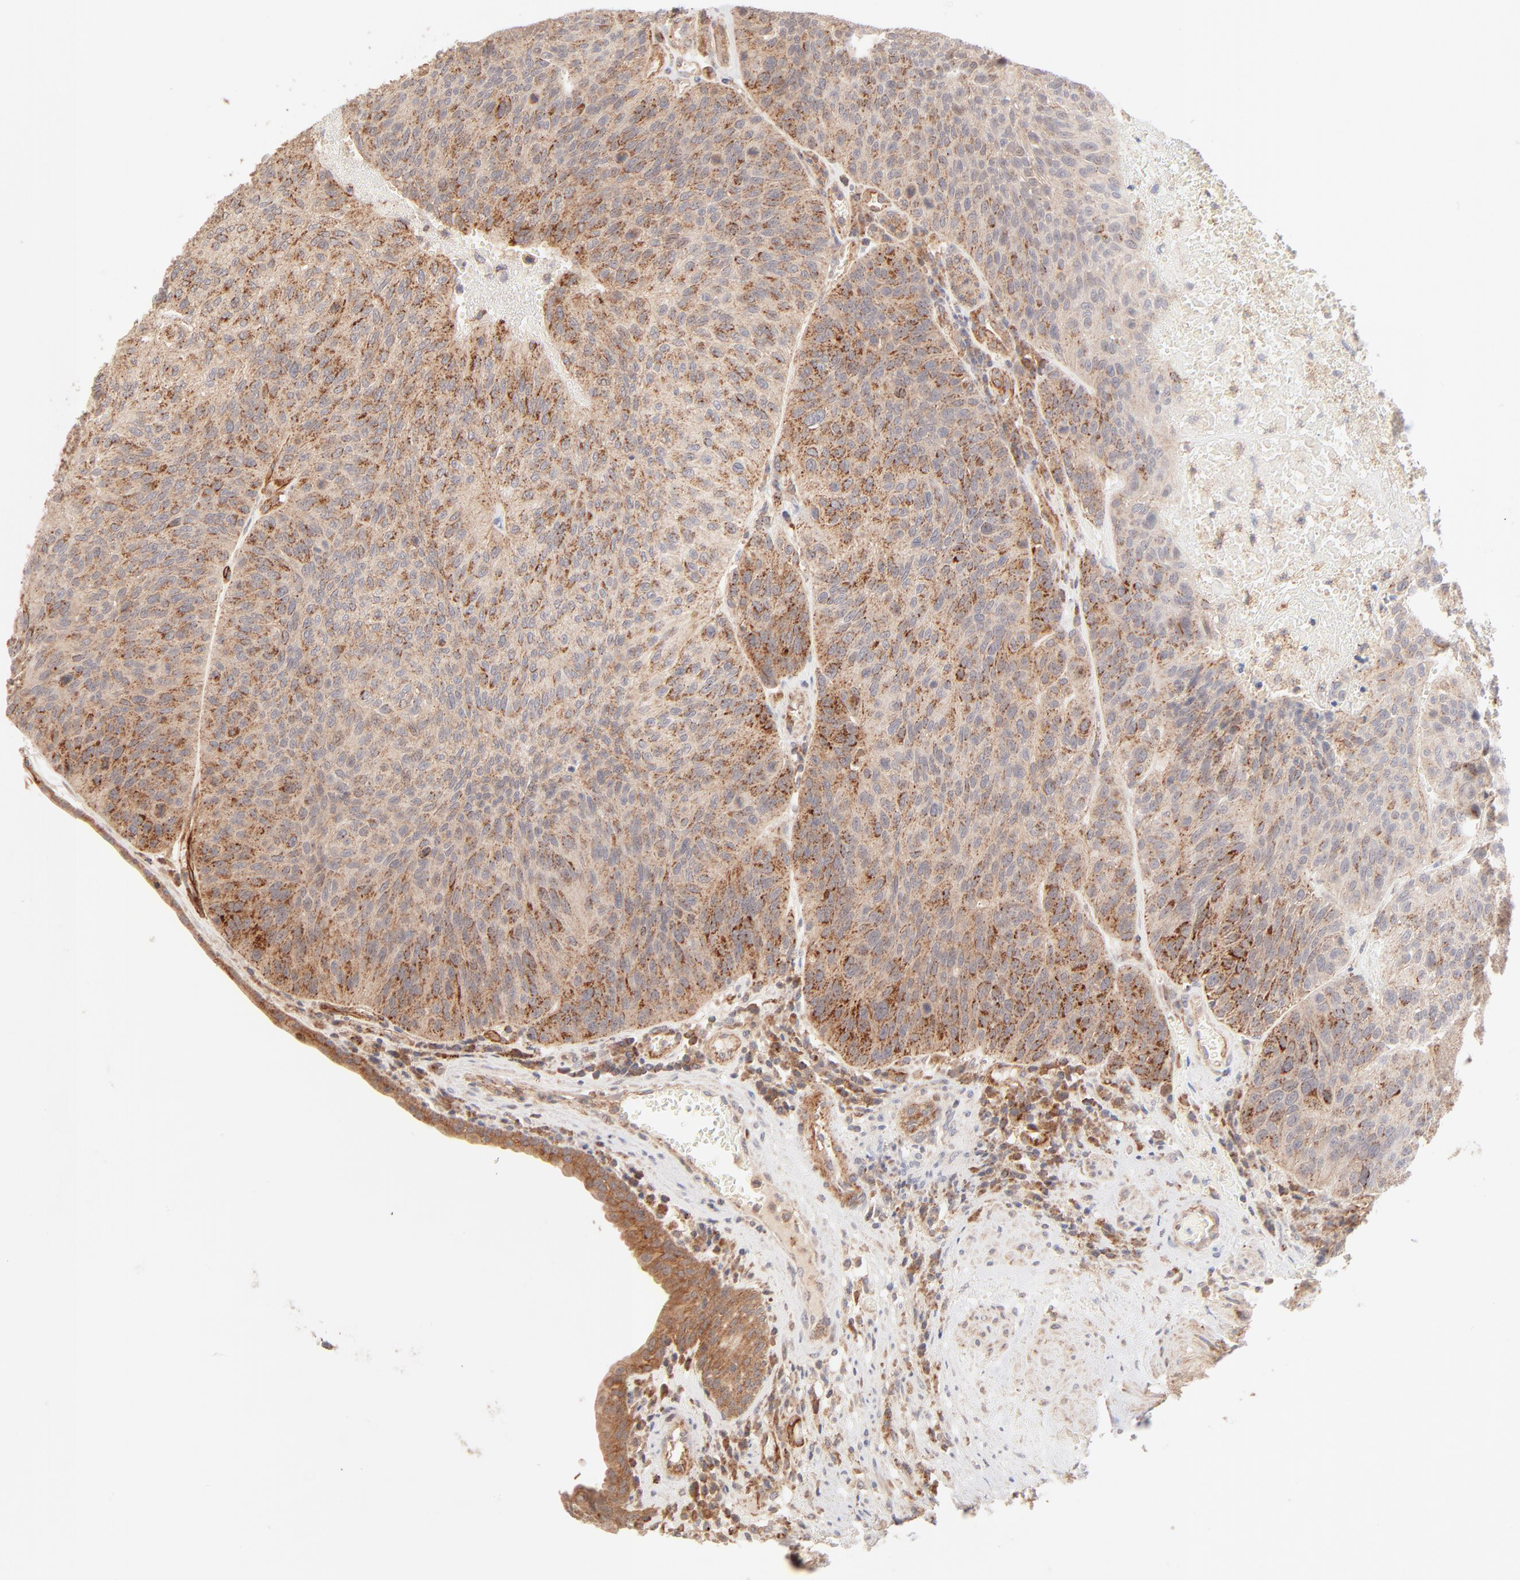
{"staining": {"intensity": "moderate", "quantity": ">75%", "location": "cytoplasmic/membranous"}, "tissue": "urothelial cancer", "cell_type": "Tumor cells", "image_type": "cancer", "snomed": [{"axis": "morphology", "description": "Urothelial carcinoma, High grade"}, {"axis": "topography", "description": "Urinary bladder"}], "caption": "Urothelial cancer stained for a protein exhibits moderate cytoplasmic/membranous positivity in tumor cells.", "gene": "CSPG4", "patient": {"sex": "male", "age": 66}}